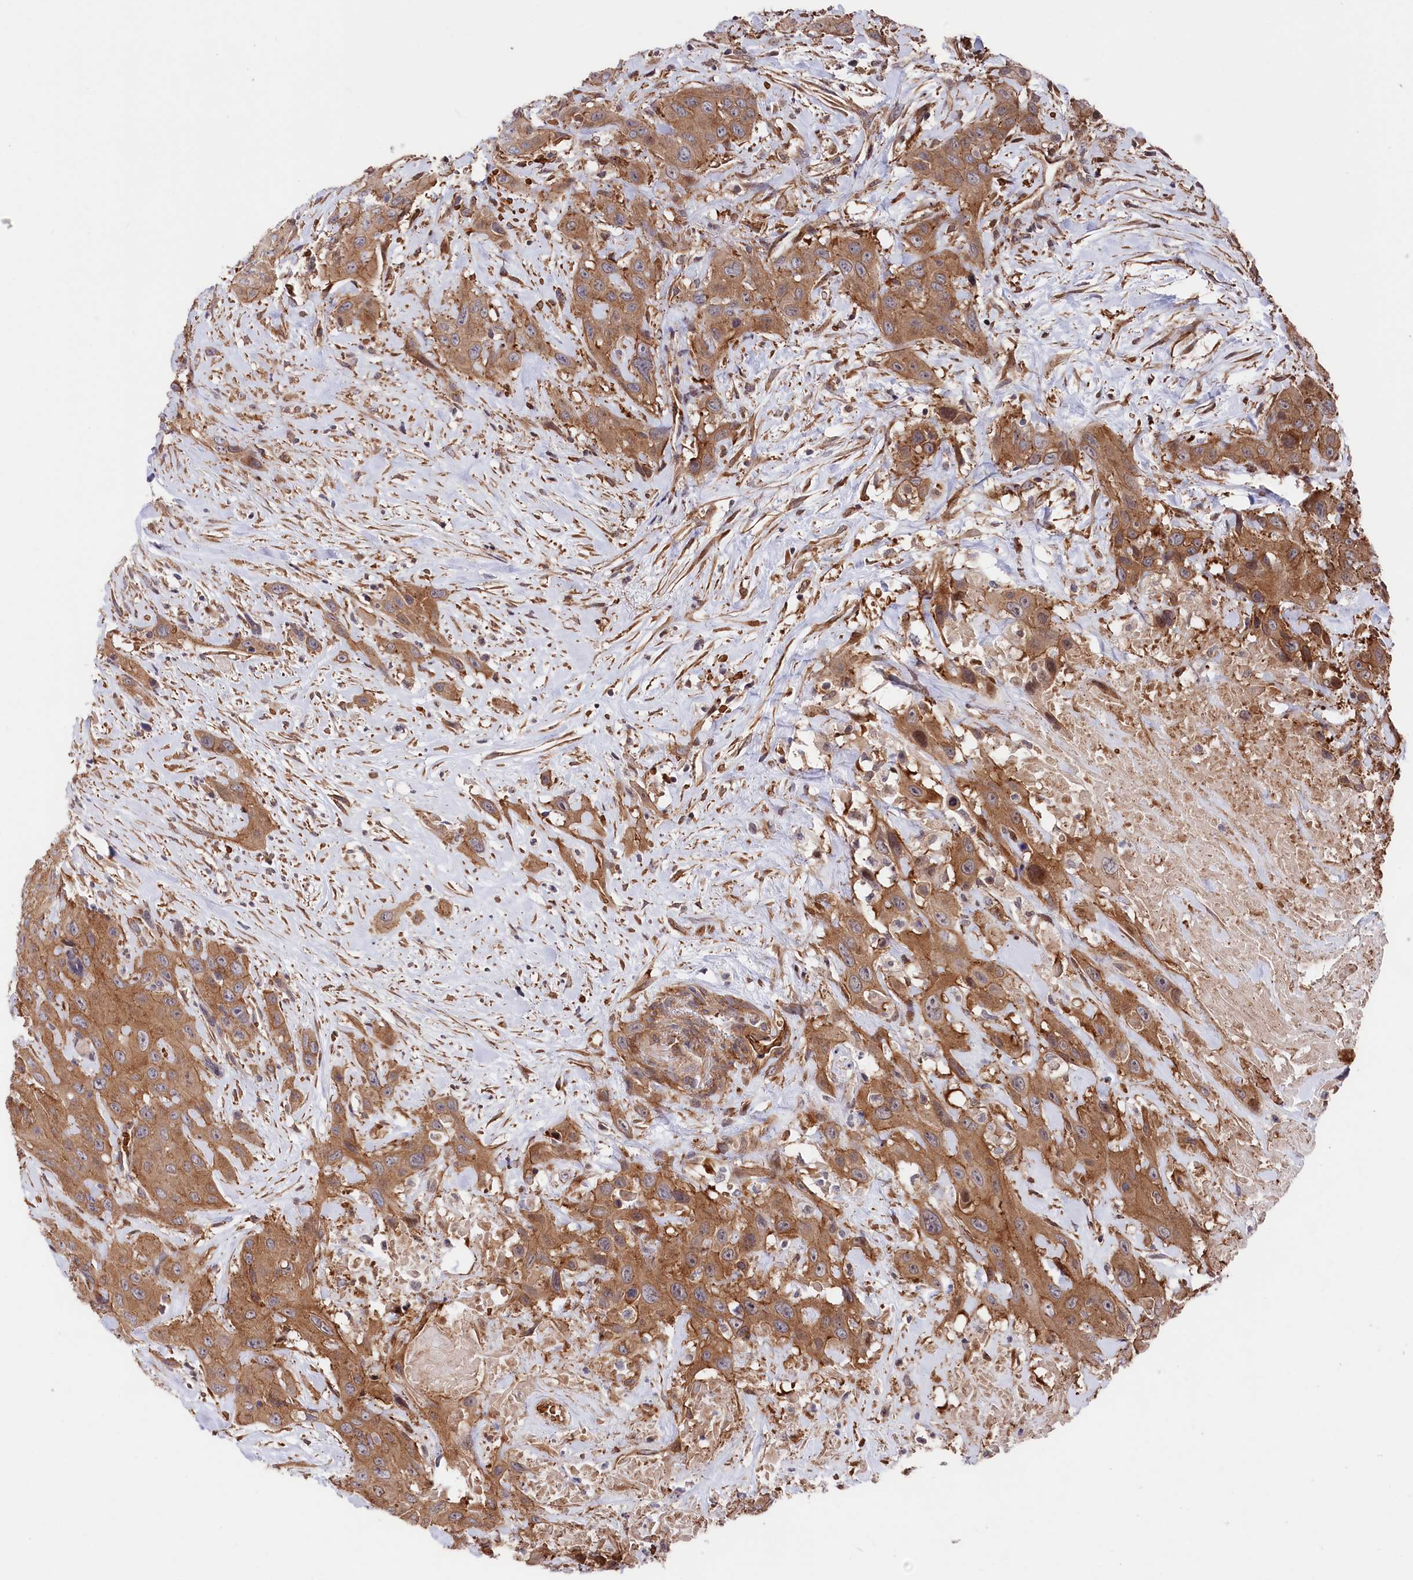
{"staining": {"intensity": "strong", "quantity": ">75%", "location": "cytoplasmic/membranous"}, "tissue": "head and neck cancer", "cell_type": "Tumor cells", "image_type": "cancer", "snomed": [{"axis": "morphology", "description": "Squamous cell carcinoma, NOS"}, {"axis": "topography", "description": "Head-Neck"}], "caption": "Protein analysis of squamous cell carcinoma (head and neck) tissue exhibits strong cytoplasmic/membranous positivity in about >75% of tumor cells.", "gene": "TNKS1BP1", "patient": {"sex": "male", "age": 81}}